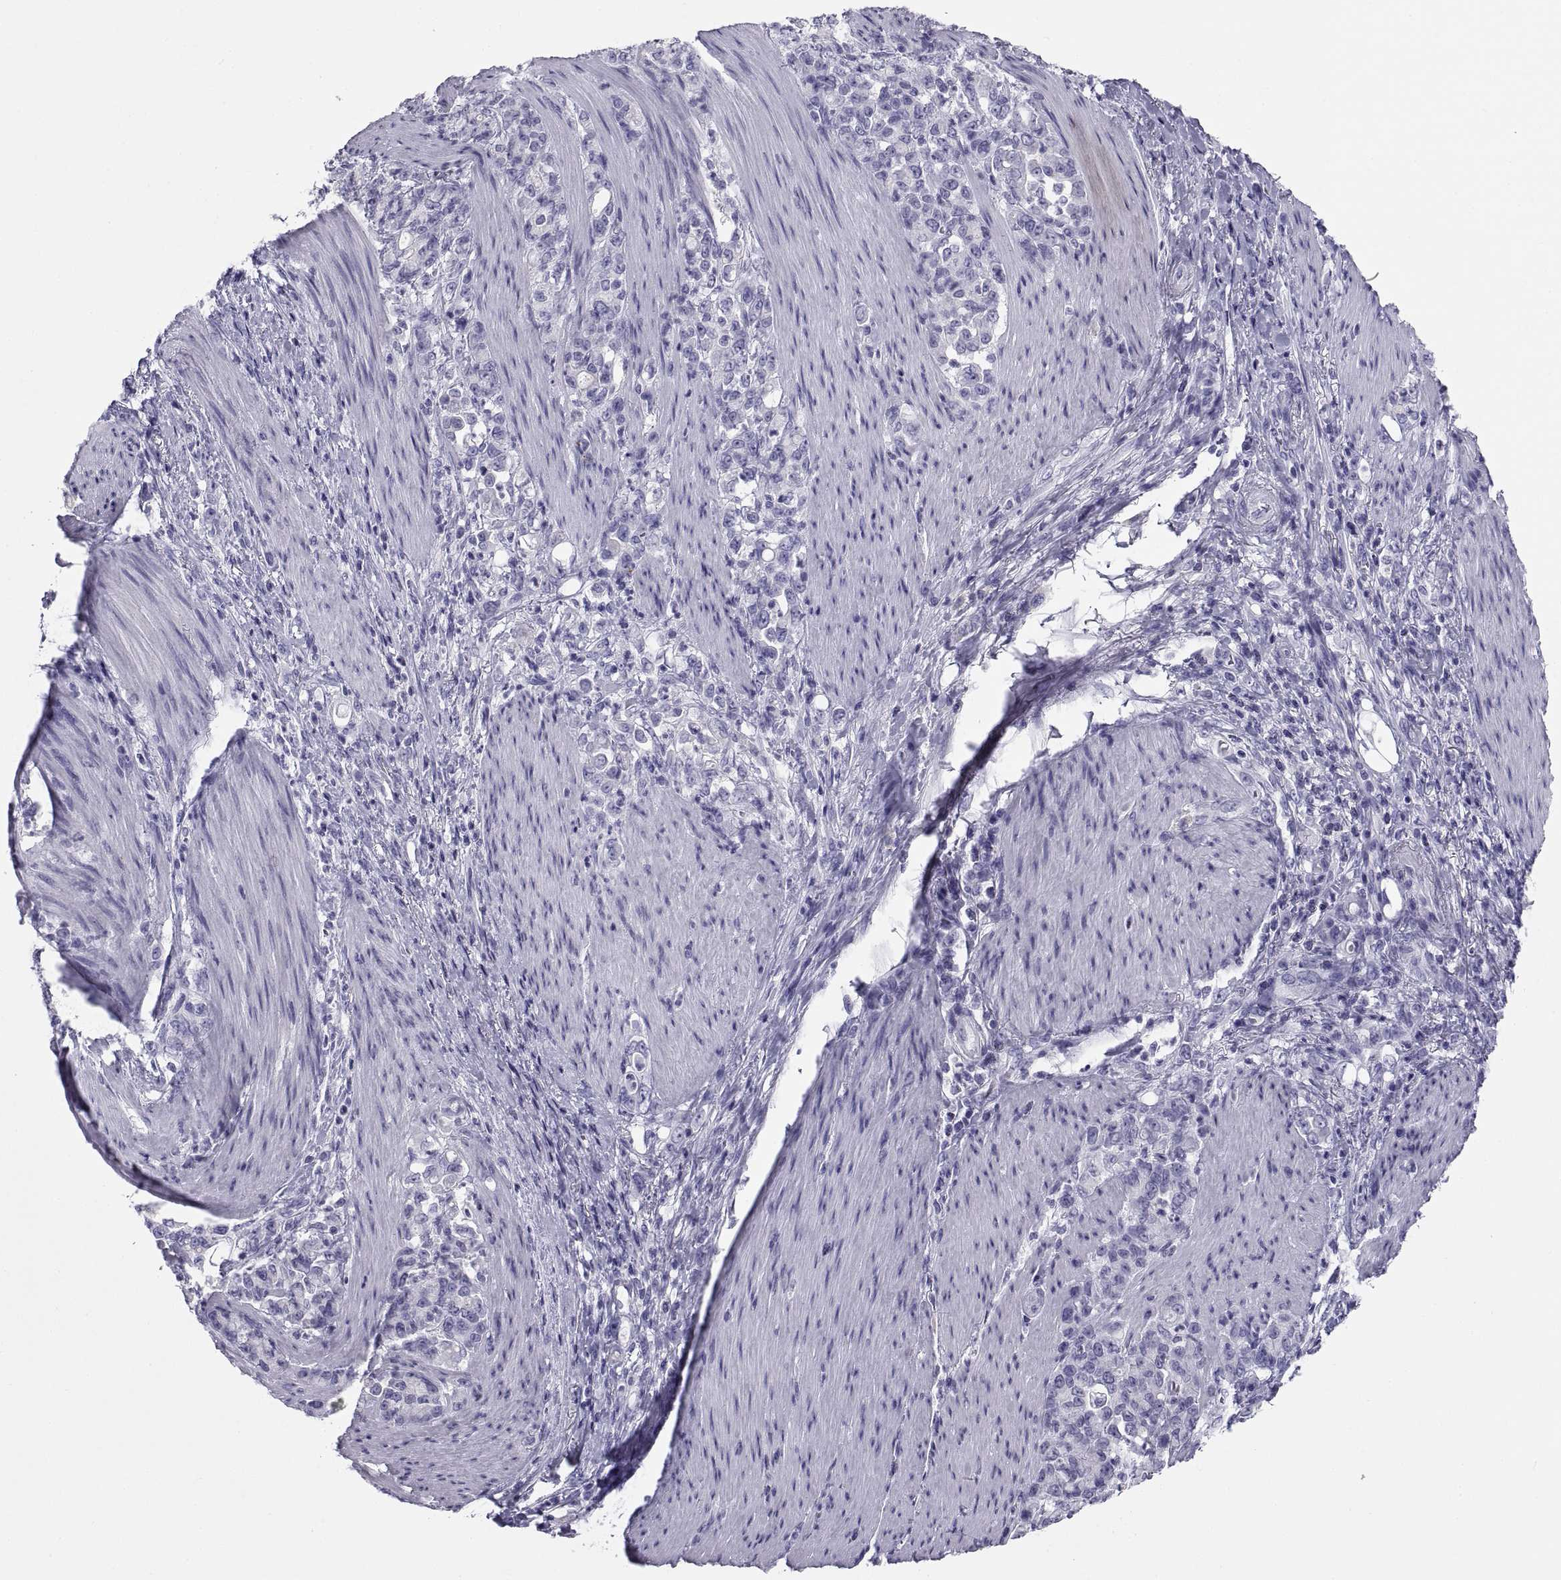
{"staining": {"intensity": "negative", "quantity": "none", "location": "none"}, "tissue": "stomach cancer", "cell_type": "Tumor cells", "image_type": "cancer", "snomed": [{"axis": "morphology", "description": "Adenocarcinoma, NOS"}, {"axis": "topography", "description": "Stomach"}], "caption": "High power microscopy image of an immunohistochemistry (IHC) image of stomach cancer, revealing no significant staining in tumor cells.", "gene": "NPTX2", "patient": {"sex": "female", "age": 79}}